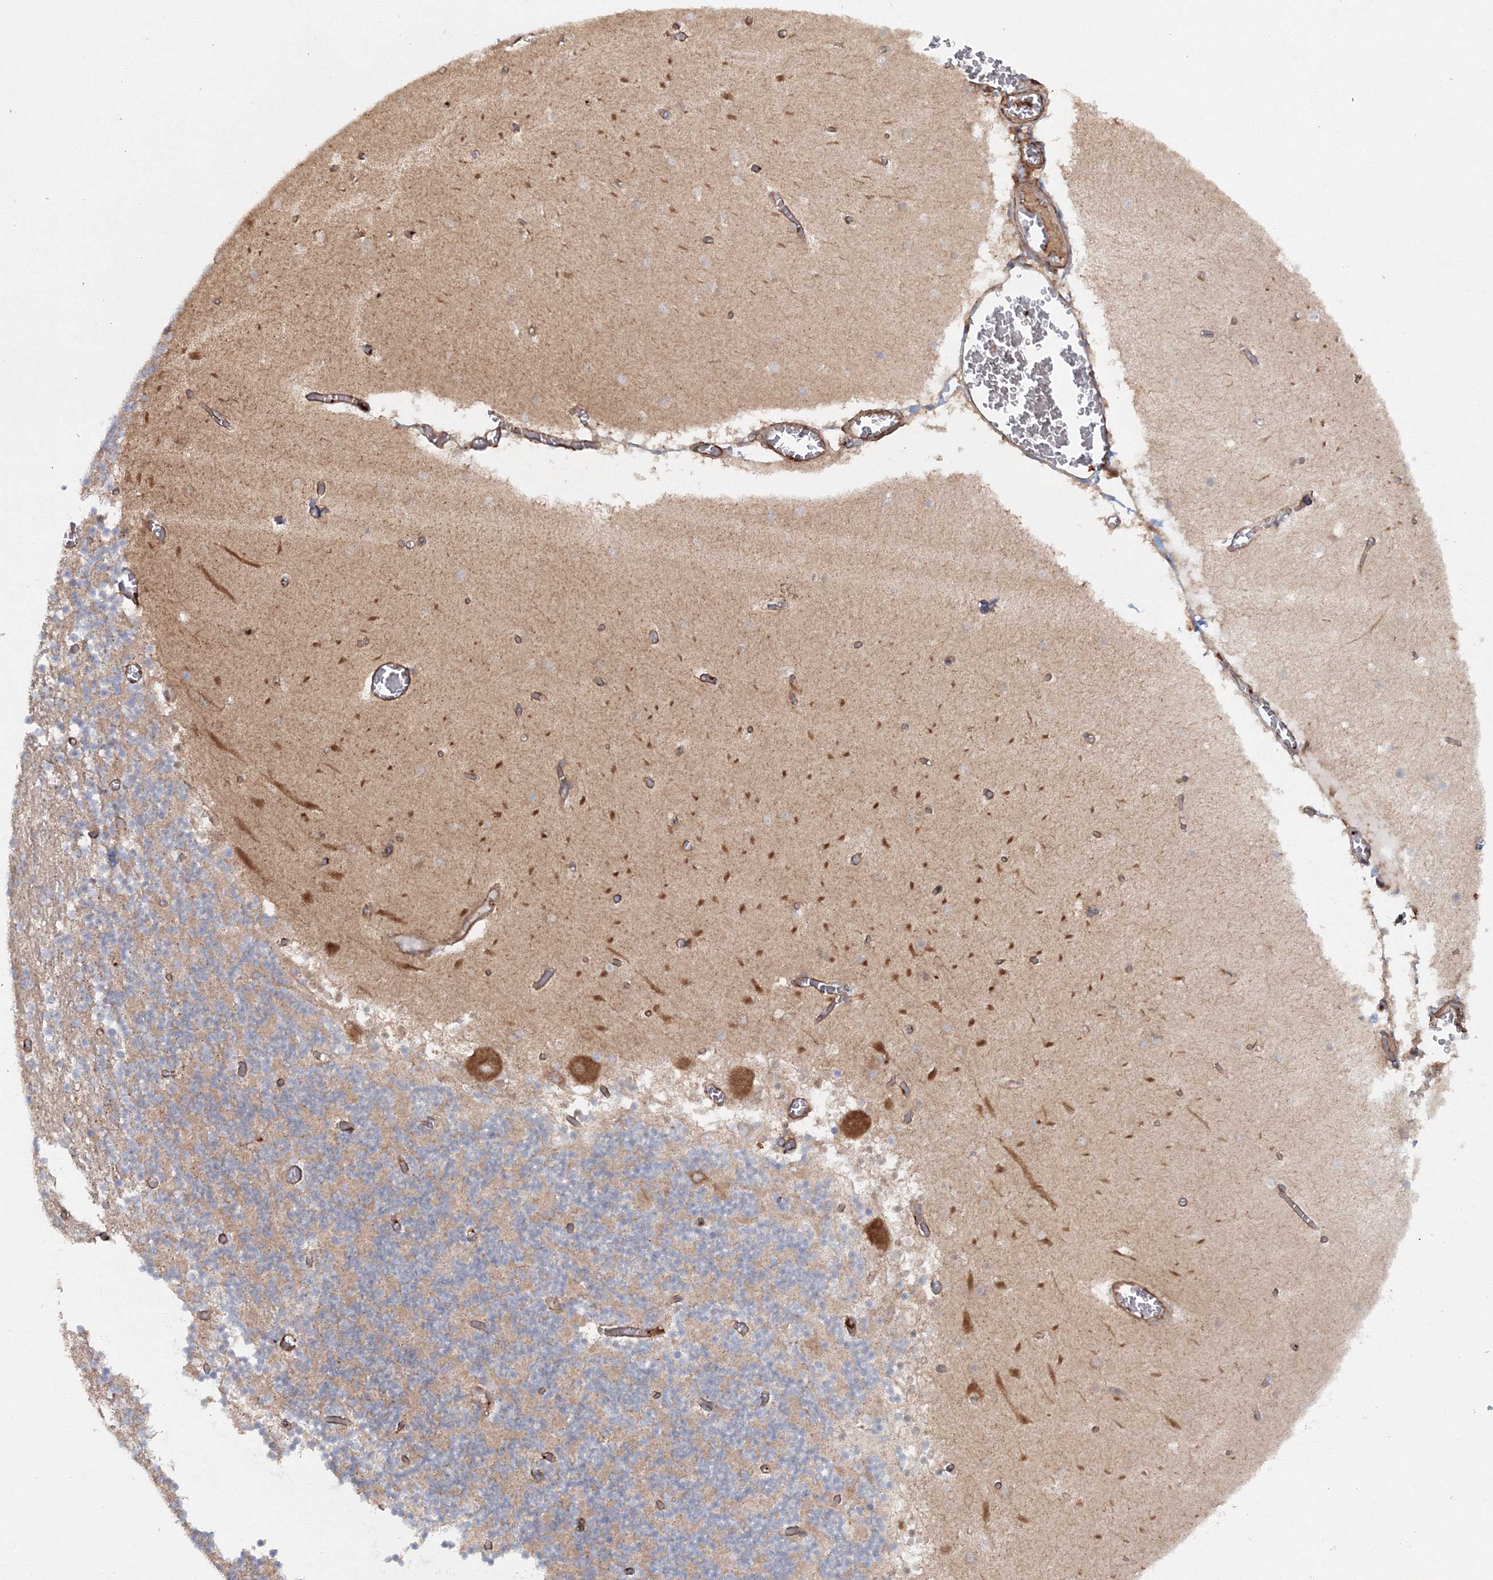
{"staining": {"intensity": "weak", "quantity": "25%-75%", "location": "cytoplasmic/membranous"}, "tissue": "cerebellum", "cell_type": "Cells in granular layer", "image_type": "normal", "snomed": [{"axis": "morphology", "description": "Normal tissue, NOS"}, {"axis": "topography", "description": "Cerebellum"}], "caption": "Protein analysis of normal cerebellum demonstrates weak cytoplasmic/membranous expression in about 25%-75% of cells in granular layer.", "gene": "EXOC1", "patient": {"sex": "female", "age": 28}}